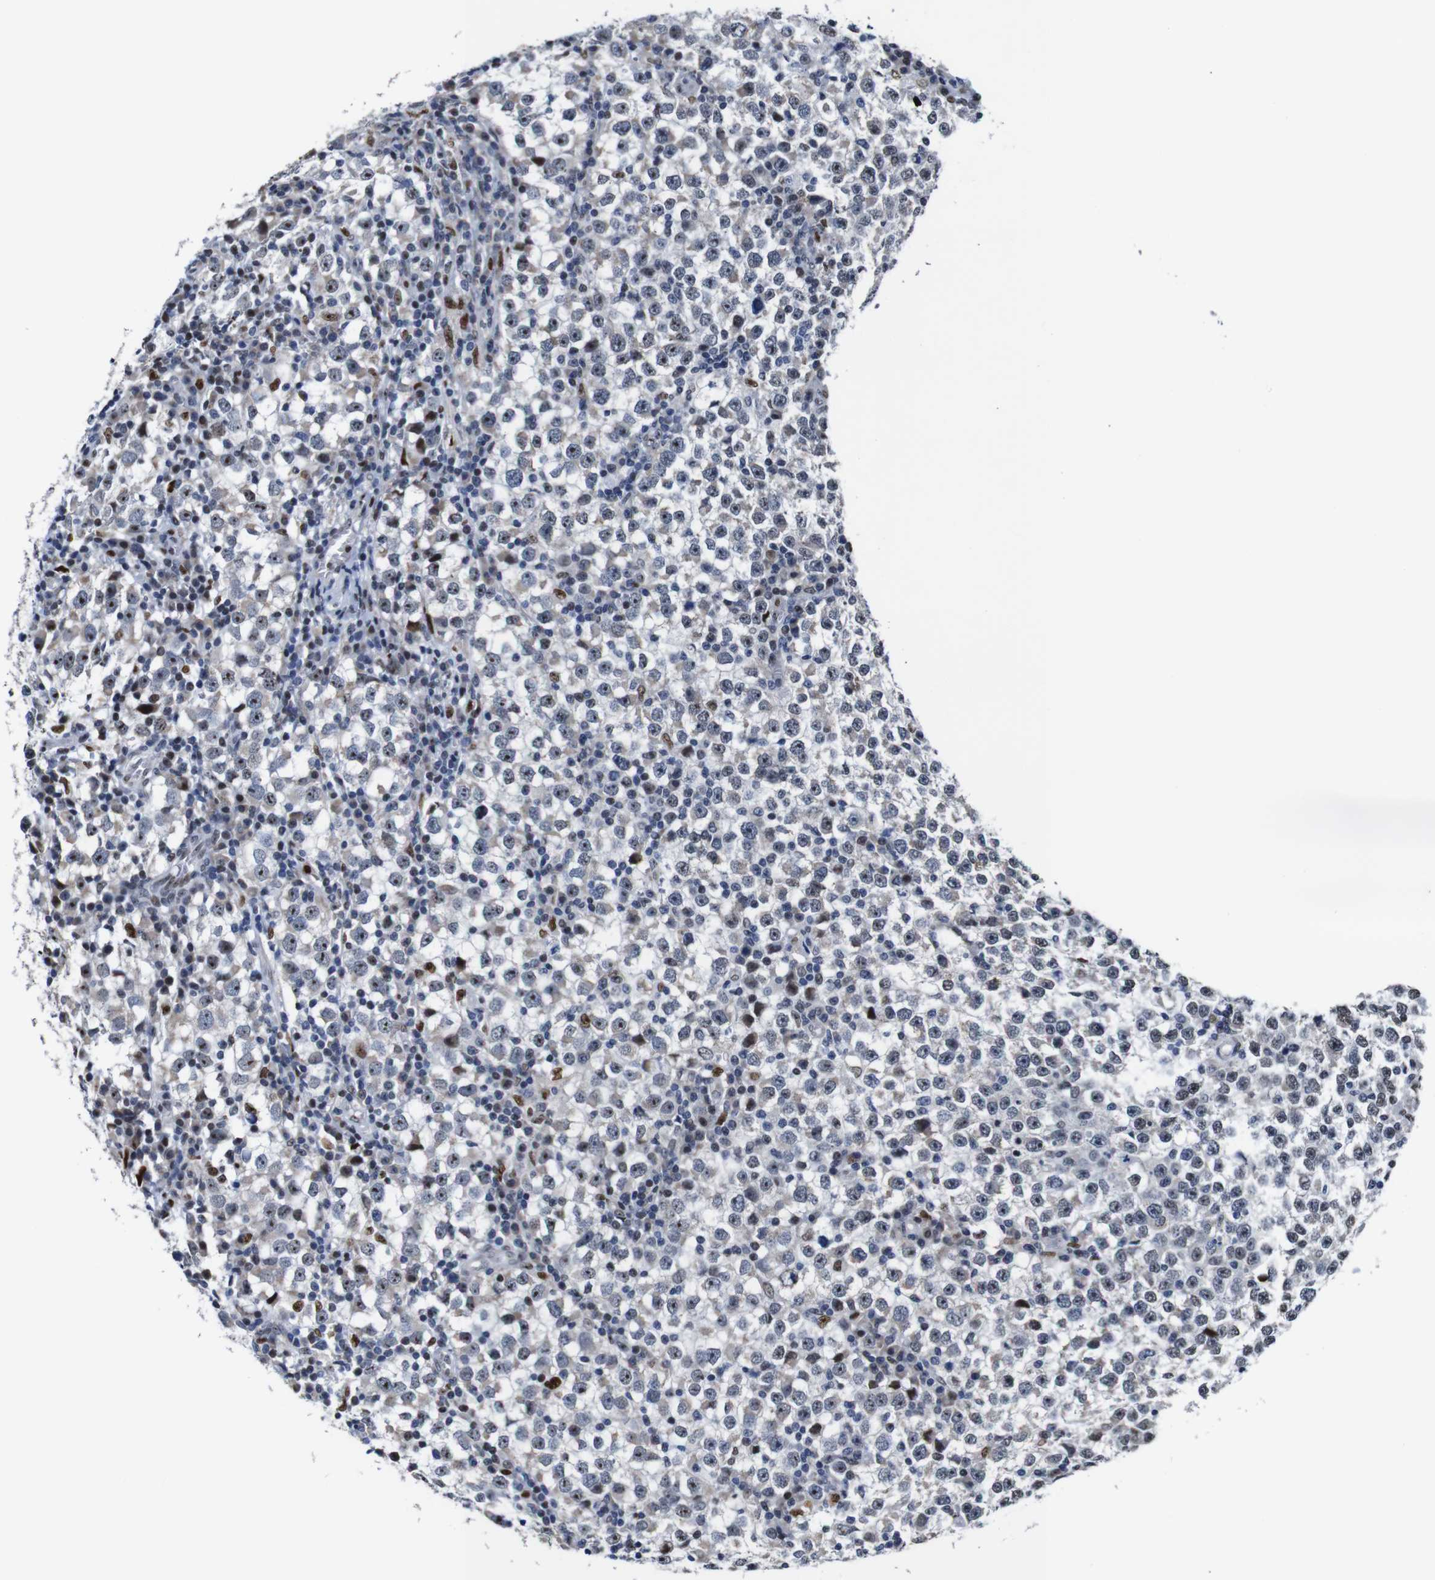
{"staining": {"intensity": "moderate", "quantity": "<25%", "location": "nuclear"}, "tissue": "testis cancer", "cell_type": "Tumor cells", "image_type": "cancer", "snomed": [{"axis": "morphology", "description": "Seminoma, NOS"}, {"axis": "topography", "description": "Testis"}], "caption": "Protein expression analysis of human testis cancer reveals moderate nuclear expression in about <25% of tumor cells. (DAB (3,3'-diaminobenzidine) = brown stain, brightfield microscopy at high magnification).", "gene": "GATA6", "patient": {"sex": "male", "age": 65}}